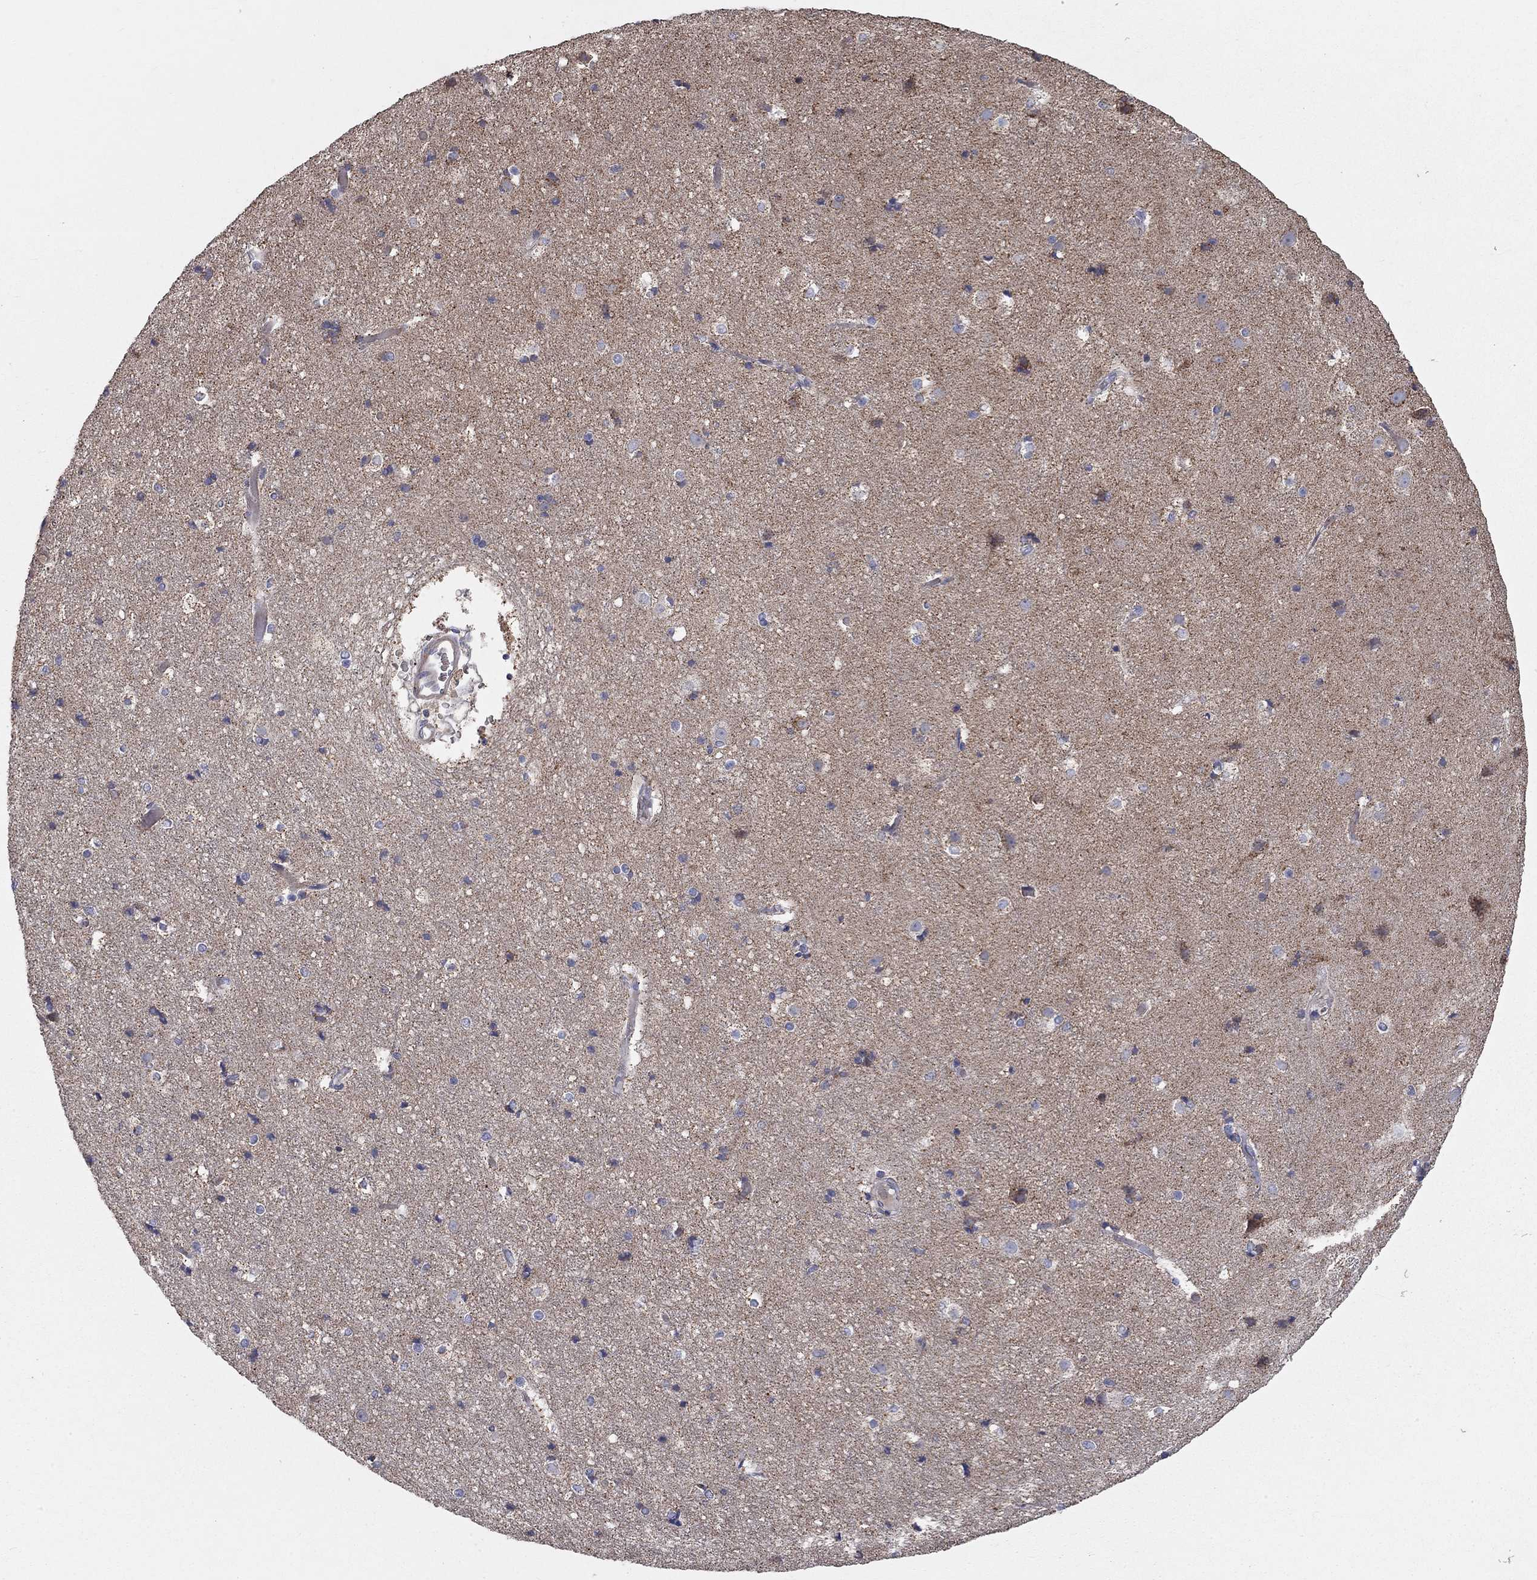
{"staining": {"intensity": "negative", "quantity": "none", "location": "none"}, "tissue": "cerebral cortex", "cell_type": "Endothelial cells", "image_type": "normal", "snomed": [{"axis": "morphology", "description": "Normal tissue, NOS"}, {"axis": "topography", "description": "Cerebral cortex"}], "caption": "DAB (3,3'-diaminobenzidine) immunohistochemical staining of normal human cerebral cortex exhibits no significant positivity in endothelial cells.", "gene": "KANSL1L", "patient": {"sex": "female", "age": 52}}